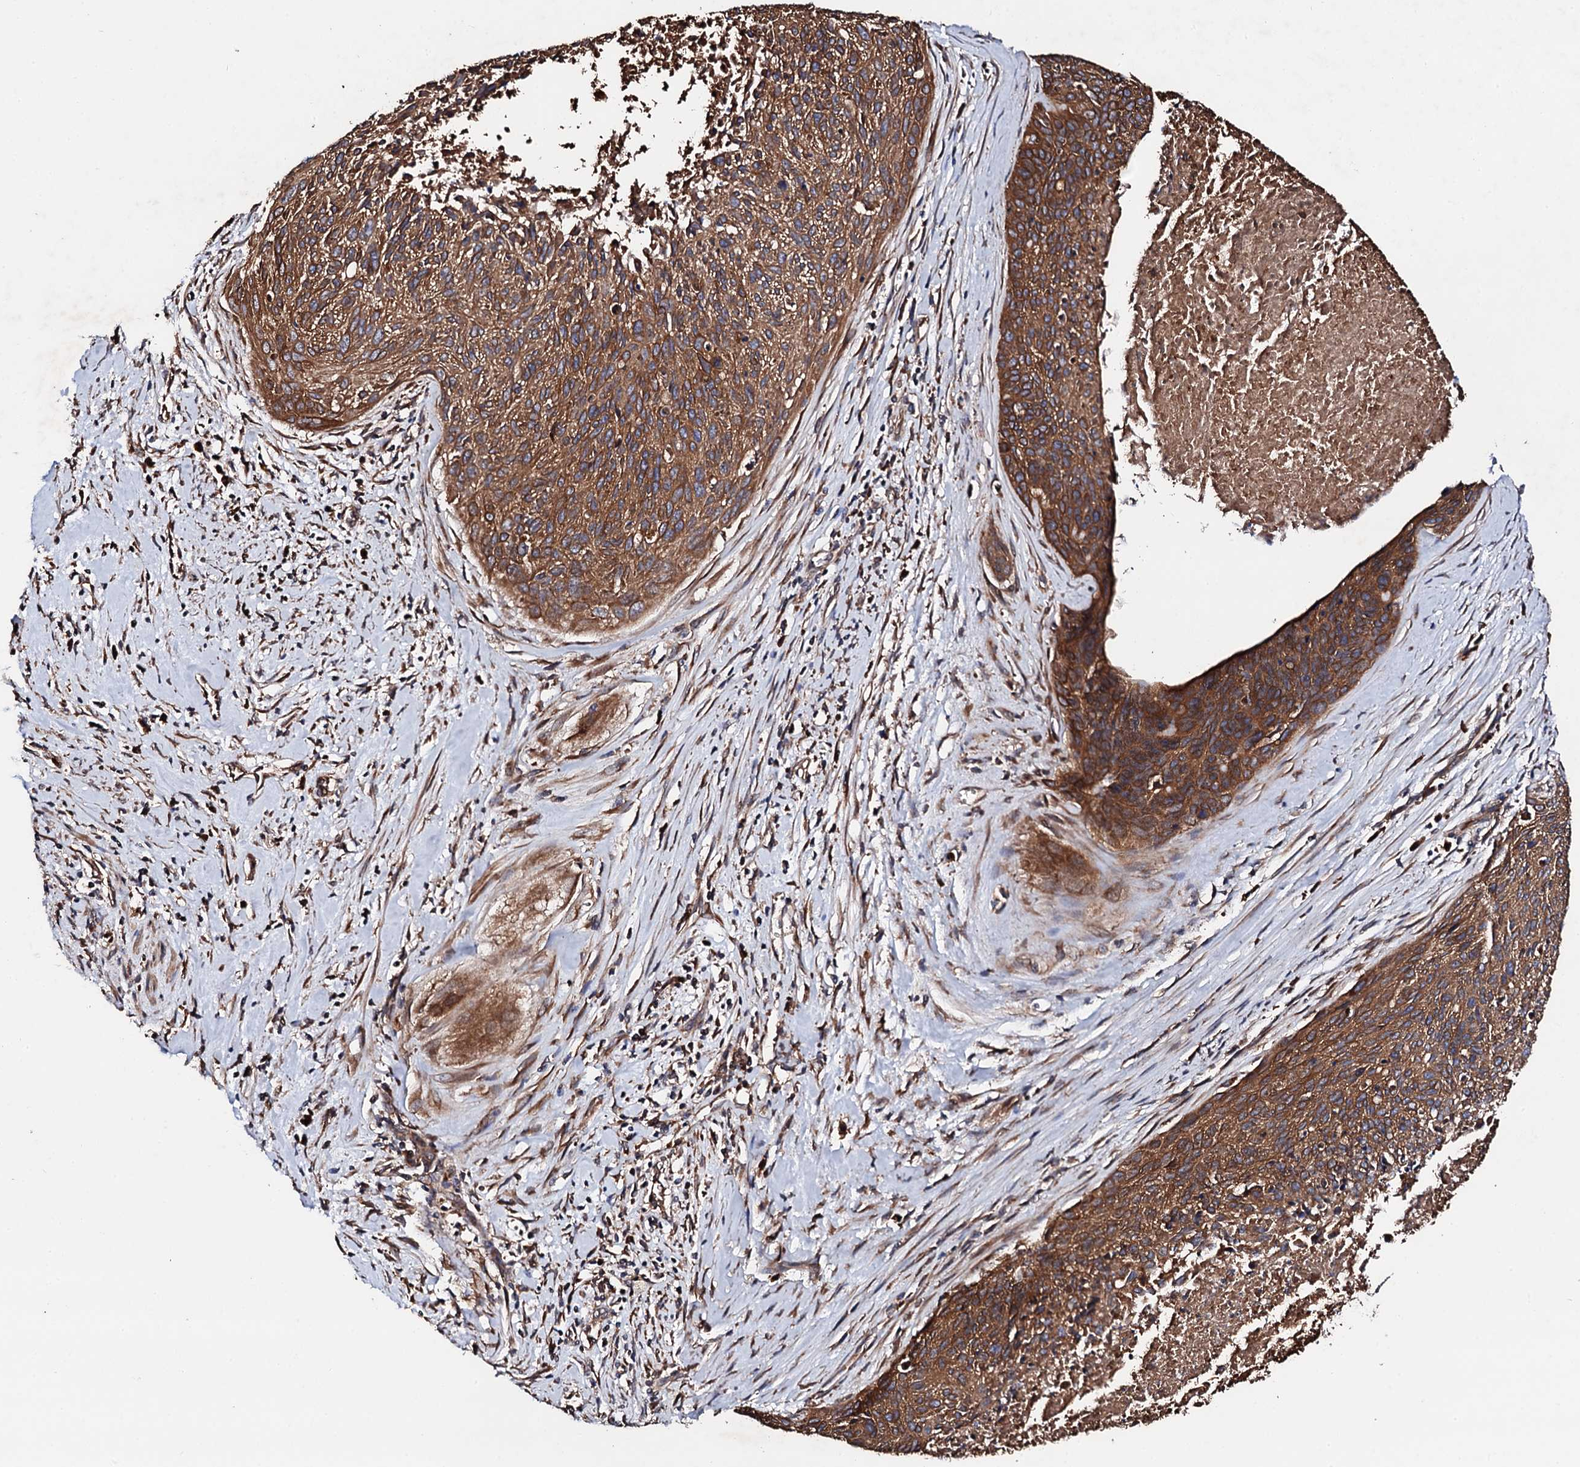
{"staining": {"intensity": "strong", "quantity": ">75%", "location": "cytoplasmic/membranous"}, "tissue": "cervical cancer", "cell_type": "Tumor cells", "image_type": "cancer", "snomed": [{"axis": "morphology", "description": "Squamous cell carcinoma, NOS"}, {"axis": "topography", "description": "Cervix"}], "caption": "An IHC histopathology image of tumor tissue is shown. Protein staining in brown highlights strong cytoplasmic/membranous positivity in squamous cell carcinoma (cervical) within tumor cells.", "gene": "CKAP5", "patient": {"sex": "female", "age": 55}}